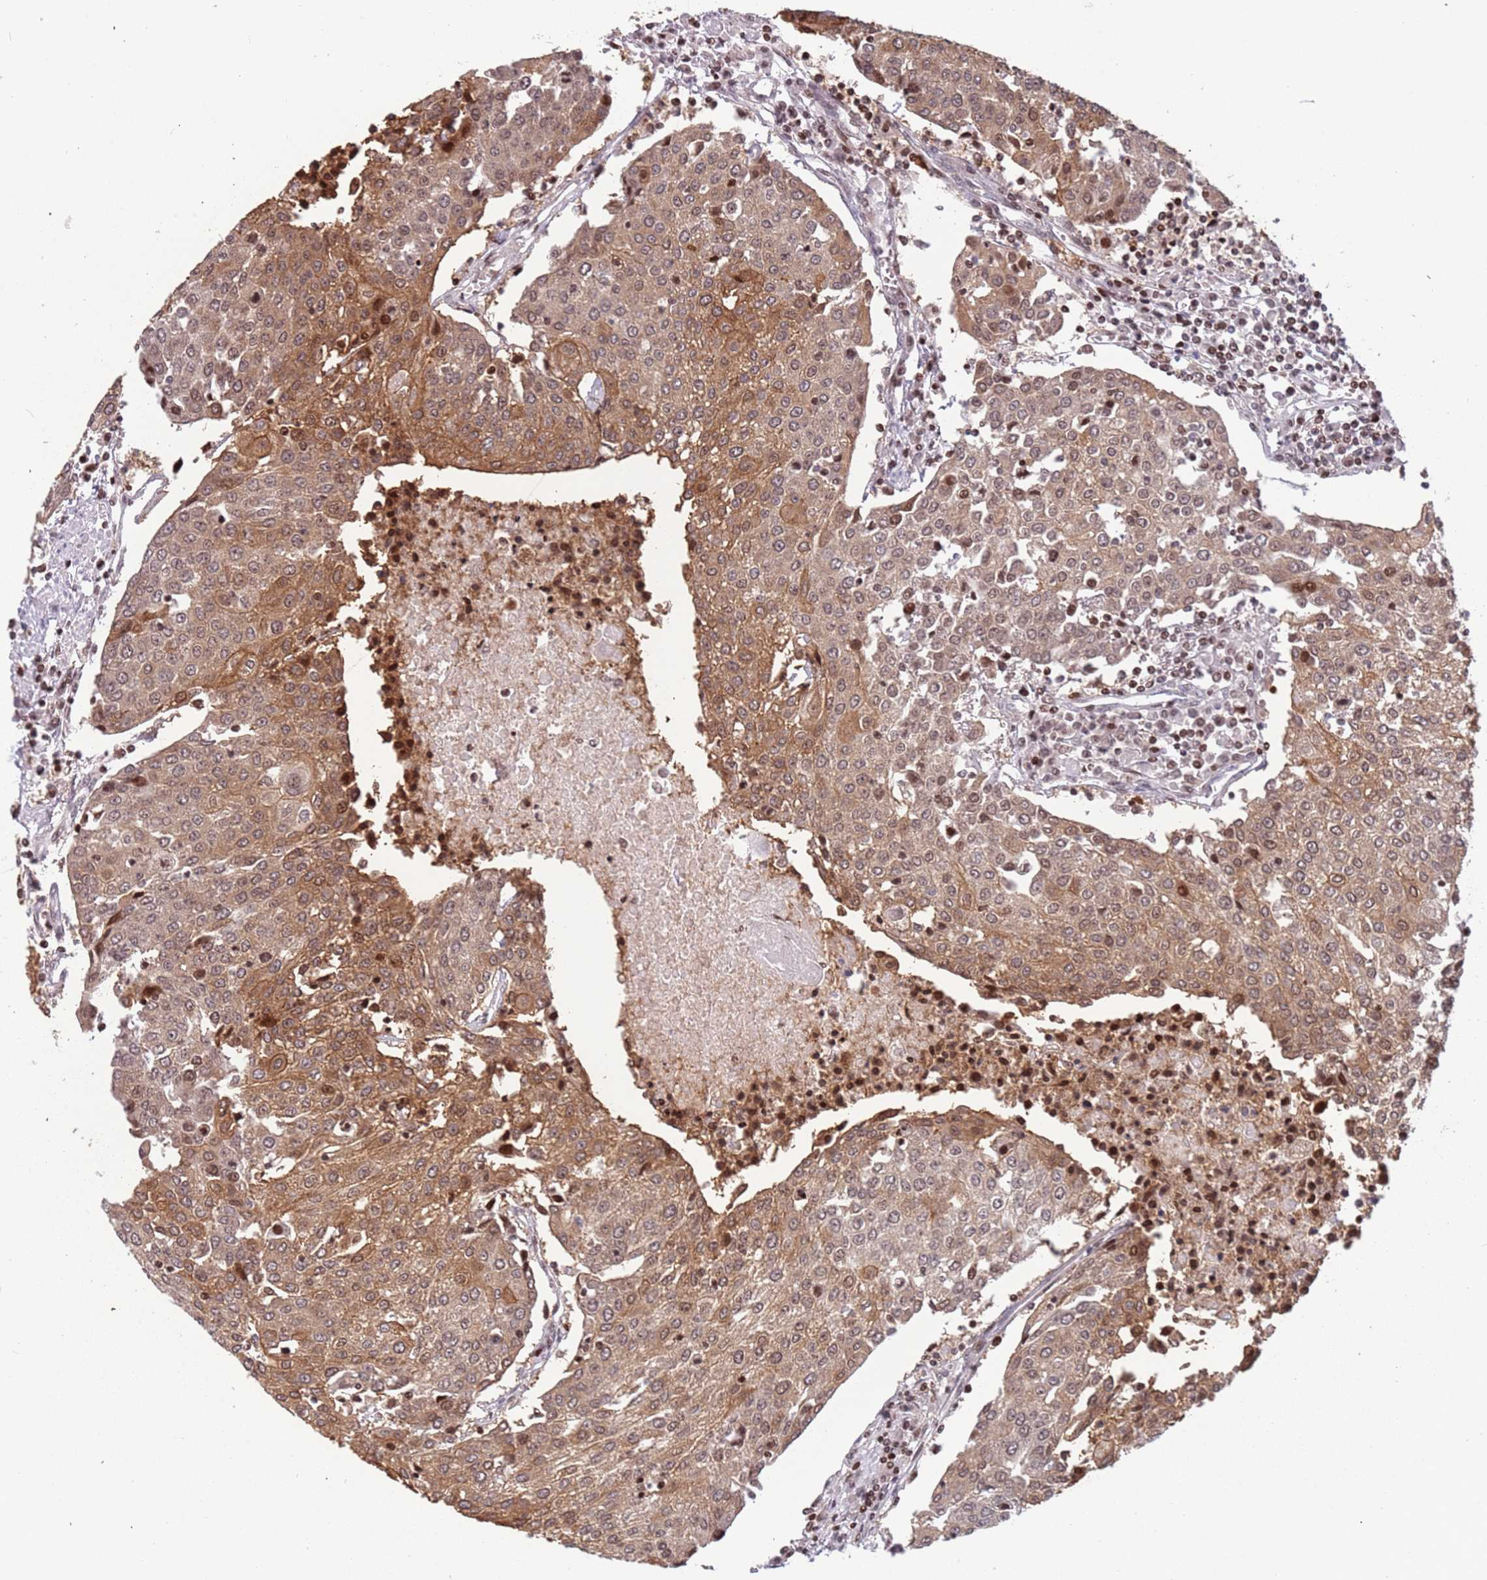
{"staining": {"intensity": "moderate", "quantity": ">75%", "location": "cytoplasmic/membranous"}, "tissue": "urothelial cancer", "cell_type": "Tumor cells", "image_type": "cancer", "snomed": [{"axis": "morphology", "description": "Urothelial carcinoma, High grade"}, {"axis": "topography", "description": "Urinary bladder"}], "caption": "Approximately >75% of tumor cells in human high-grade urothelial carcinoma demonstrate moderate cytoplasmic/membranous protein positivity as visualized by brown immunohistochemical staining.", "gene": "ARHGEF5", "patient": {"sex": "female", "age": 85}}